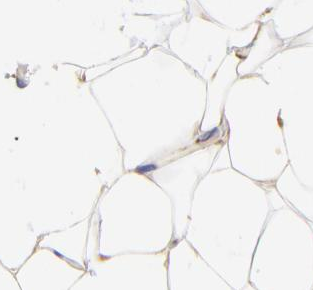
{"staining": {"intensity": "weak", "quantity": "25%-75%", "location": "cytoplasmic/membranous"}, "tissue": "adipose tissue", "cell_type": "Adipocytes", "image_type": "normal", "snomed": [{"axis": "morphology", "description": "Normal tissue, NOS"}, {"axis": "topography", "description": "Soft tissue"}], "caption": "IHC of unremarkable adipose tissue demonstrates low levels of weak cytoplasmic/membranous expression in about 25%-75% of adipocytes.", "gene": "RPL27", "patient": {"sex": "male", "age": 26}}